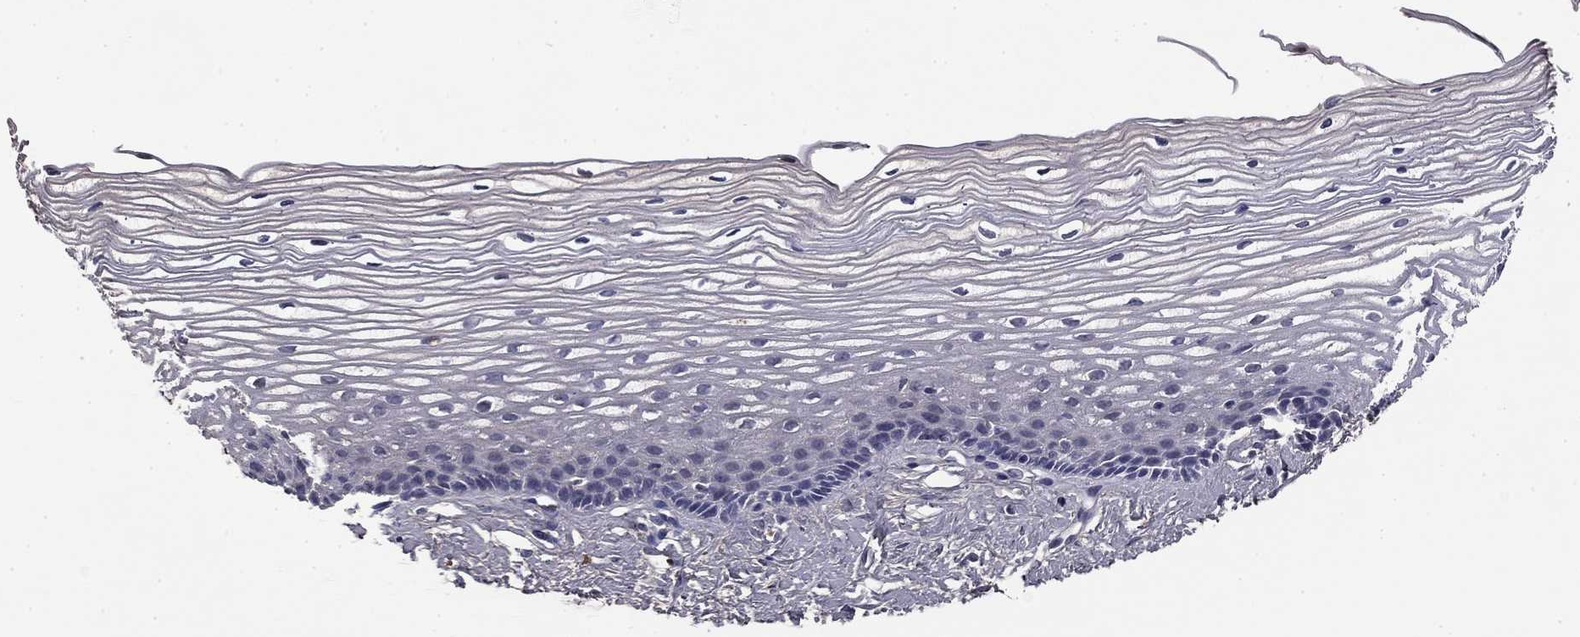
{"staining": {"intensity": "negative", "quantity": "none", "location": "none"}, "tissue": "cervix", "cell_type": "Glandular cells", "image_type": "normal", "snomed": [{"axis": "morphology", "description": "Normal tissue, NOS"}, {"axis": "topography", "description": "Cervix"}], "caption": "DAB immunohistochemical staining of unremarkable cervix reveals no significant positivity in glandular cells.", "gene": "COL2A1", "patient": {"sex": "female", "age": 40}}